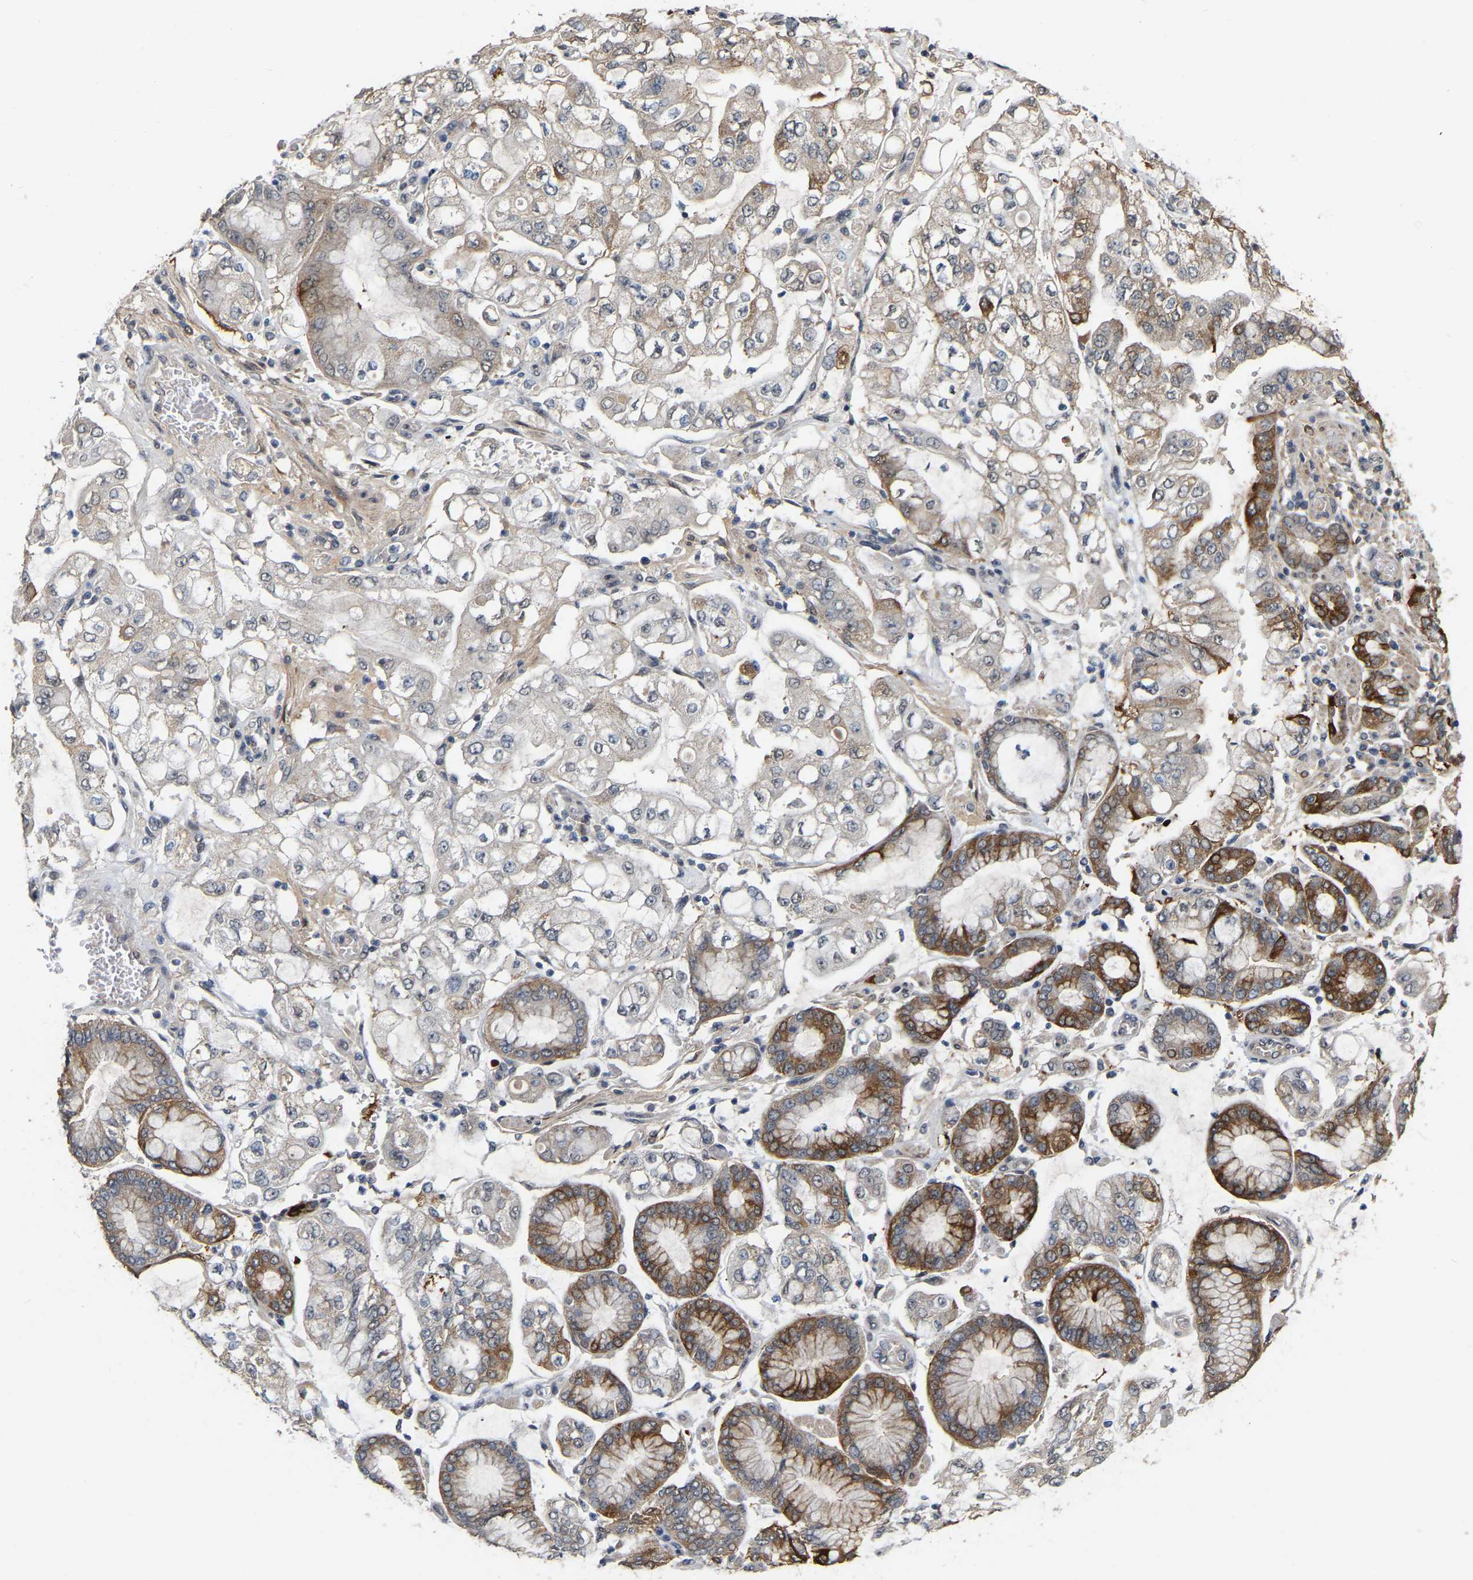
{"staining": {"intensity": "moderate", "quantity": "25%-75%", "location": "cytoplasmic/membranous"}, "tissue": "stomach cancer", "cell_type": "Tumor cells", "image_type": "cancer", "snomed": [{"axis": "morphology", "description": "Adenocarcinoma, NOS"}, {"axis": "topography", "description": "Stomach"}], "caption": "Human adenocarcinoma (stomach) stained with a protein marker reveals moderate staining in tumor cells.", "gene": "RUVBL1", "patient": {"sex": "male", "age": 76}}